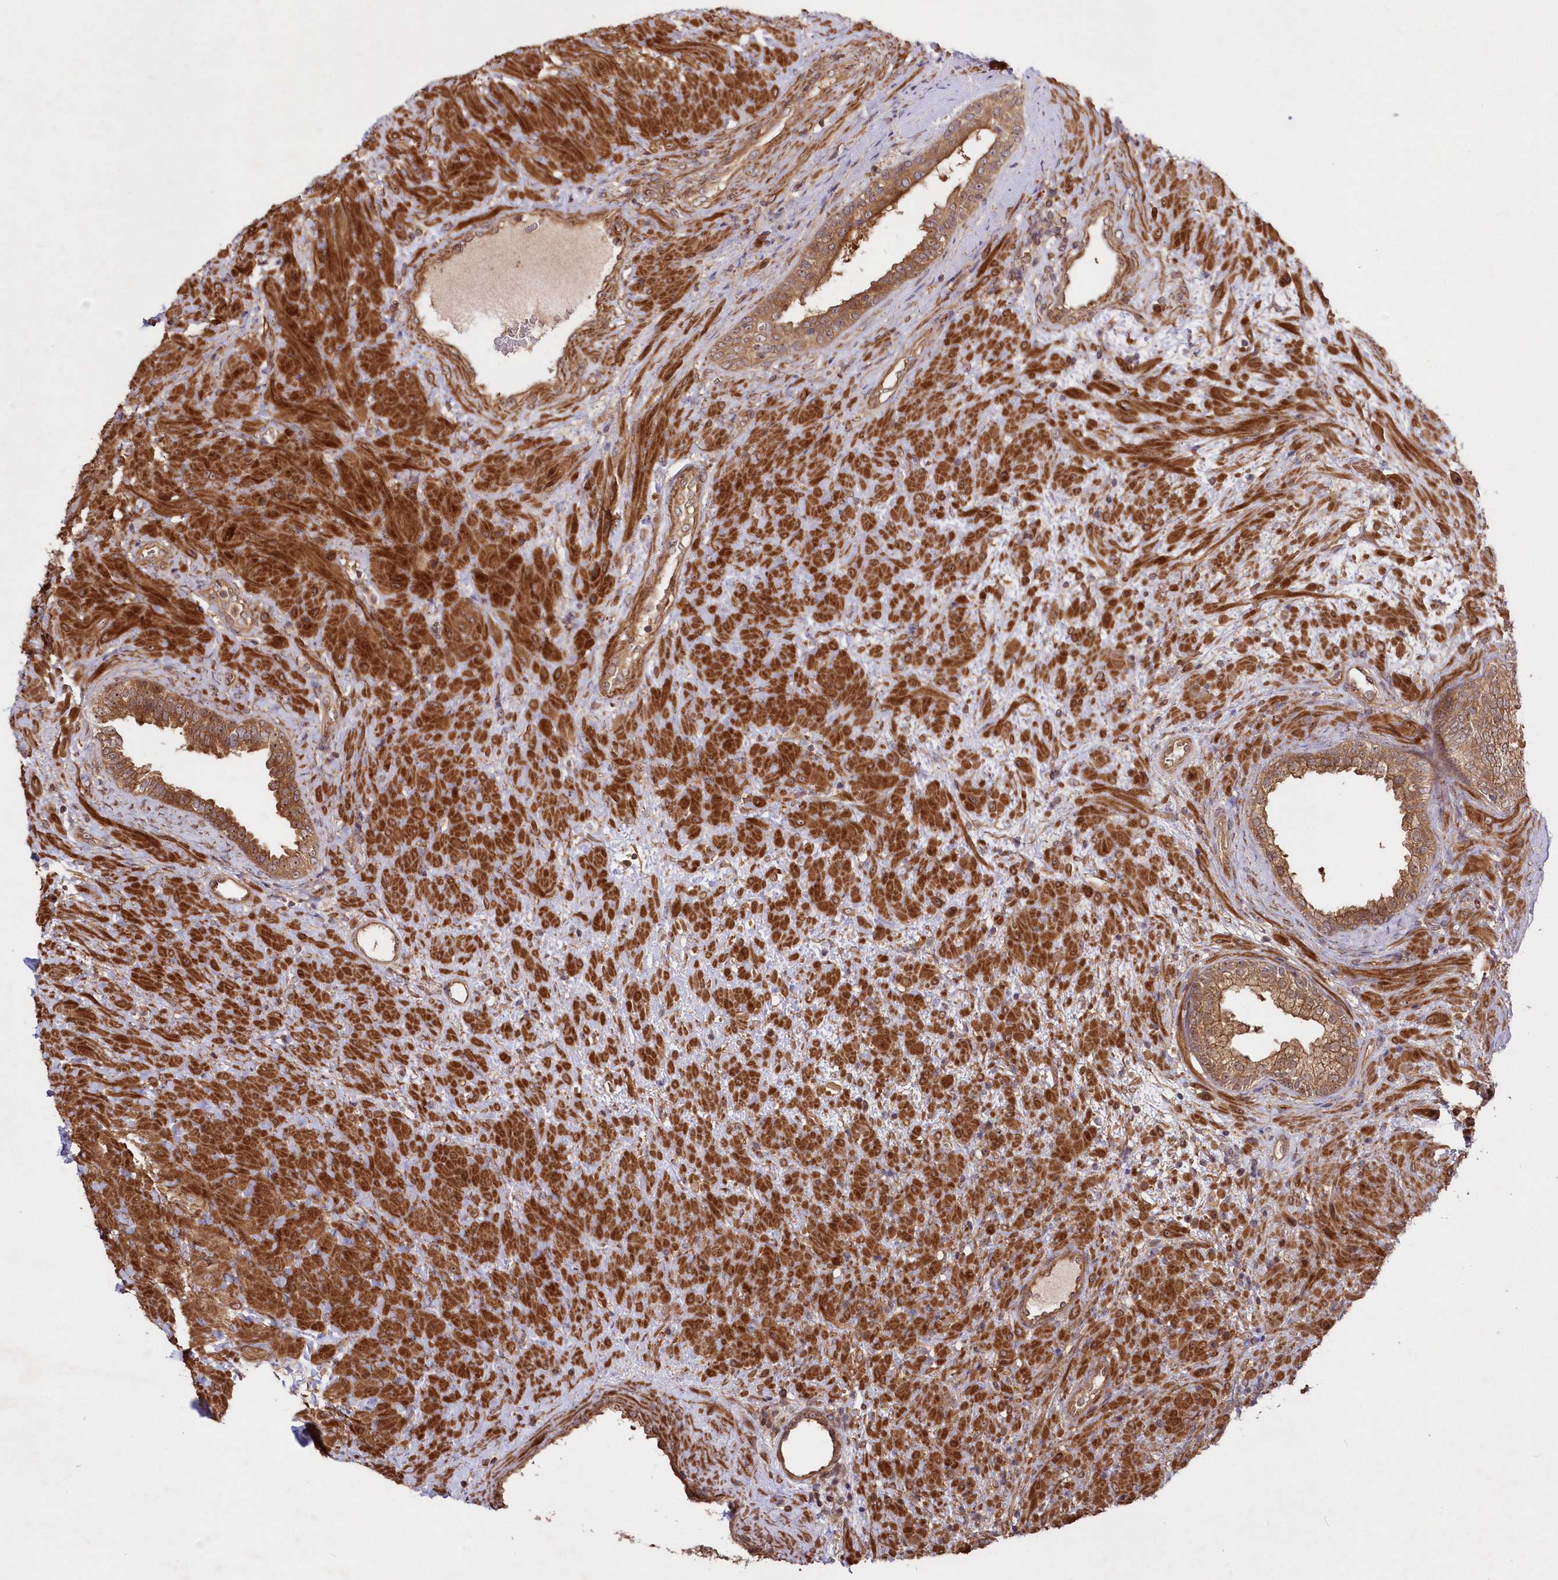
{"staining": {"intensity": "moderate", "quantity": ">75%", "location": "cytoplasmic/membranous"}, "tissue": "prostate", "cell_type": "Glandular cells", "image_type": "normal", "snomed": [{"axis": "morphology", "description": "Normal tissue, NOS"}, {"axis": "topography", "description": "Prostate"}], "caption": "Immunohistochemistry (DAB (3,3'-diaminobenzidine)) staining of unremarkable human prostate demonstrates moderate cytoplasmic/membranous protein positivity in about >75% of glandular cells.", "gene": "TBCA", "patient": {"sex": "male", "age": 76}}